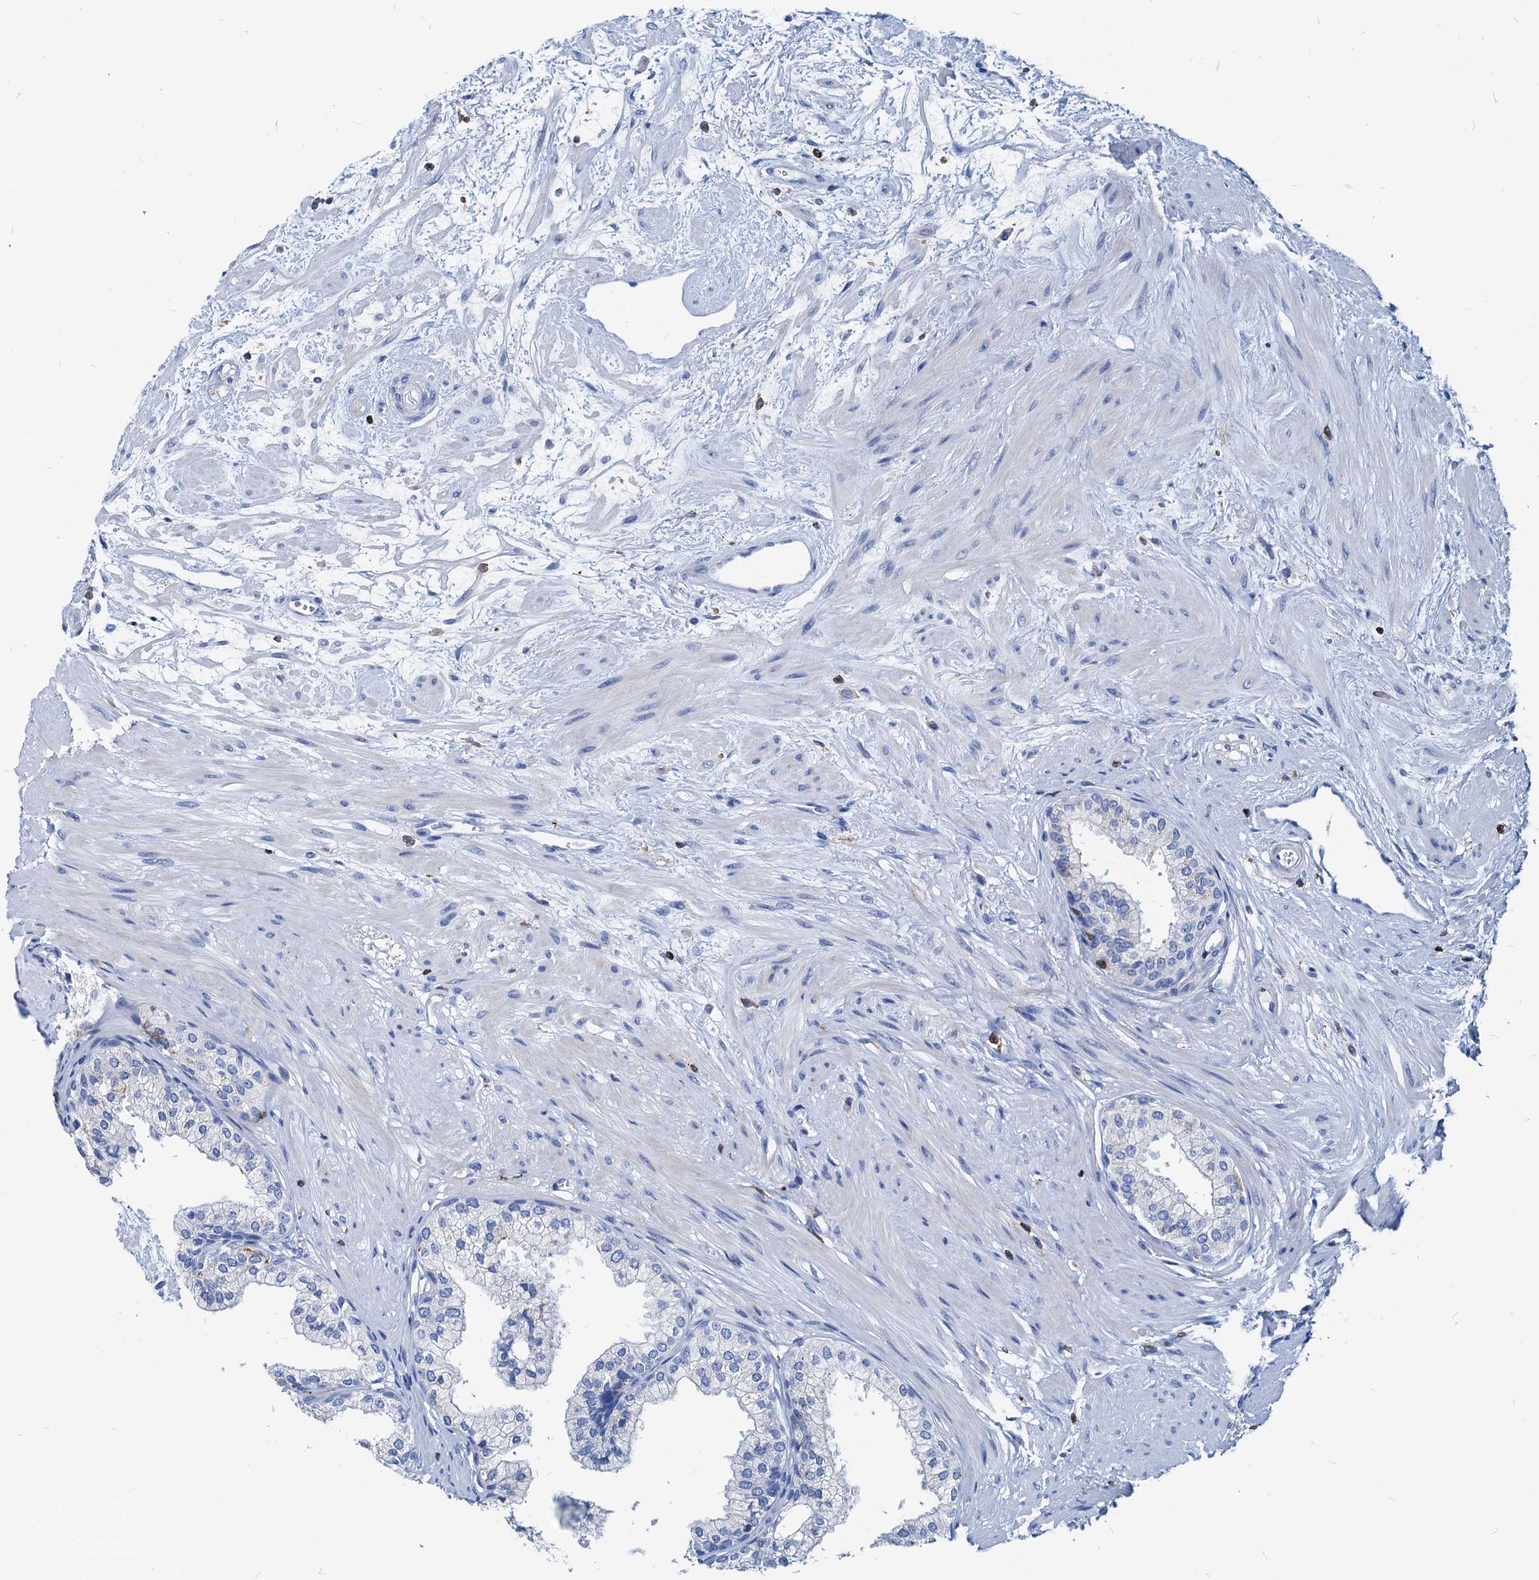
{"staining": {"intensity": "negative", "quantity": "none", "location": "none"}, "tissue": "prostate", "cell_type": "Glandular cells", "image_type": "normal", "snomed": [{"axis": "morphology", "description": "Normal tissue, NOS"}, {"axis": "topography", "description": "Prostate"}], "caption": "Immunohistochemical staining of unremarkable prostate displays no significant expression in glandular cells.", "gene": "LCP2", "patient": {"sex": "male", "age": 60}}